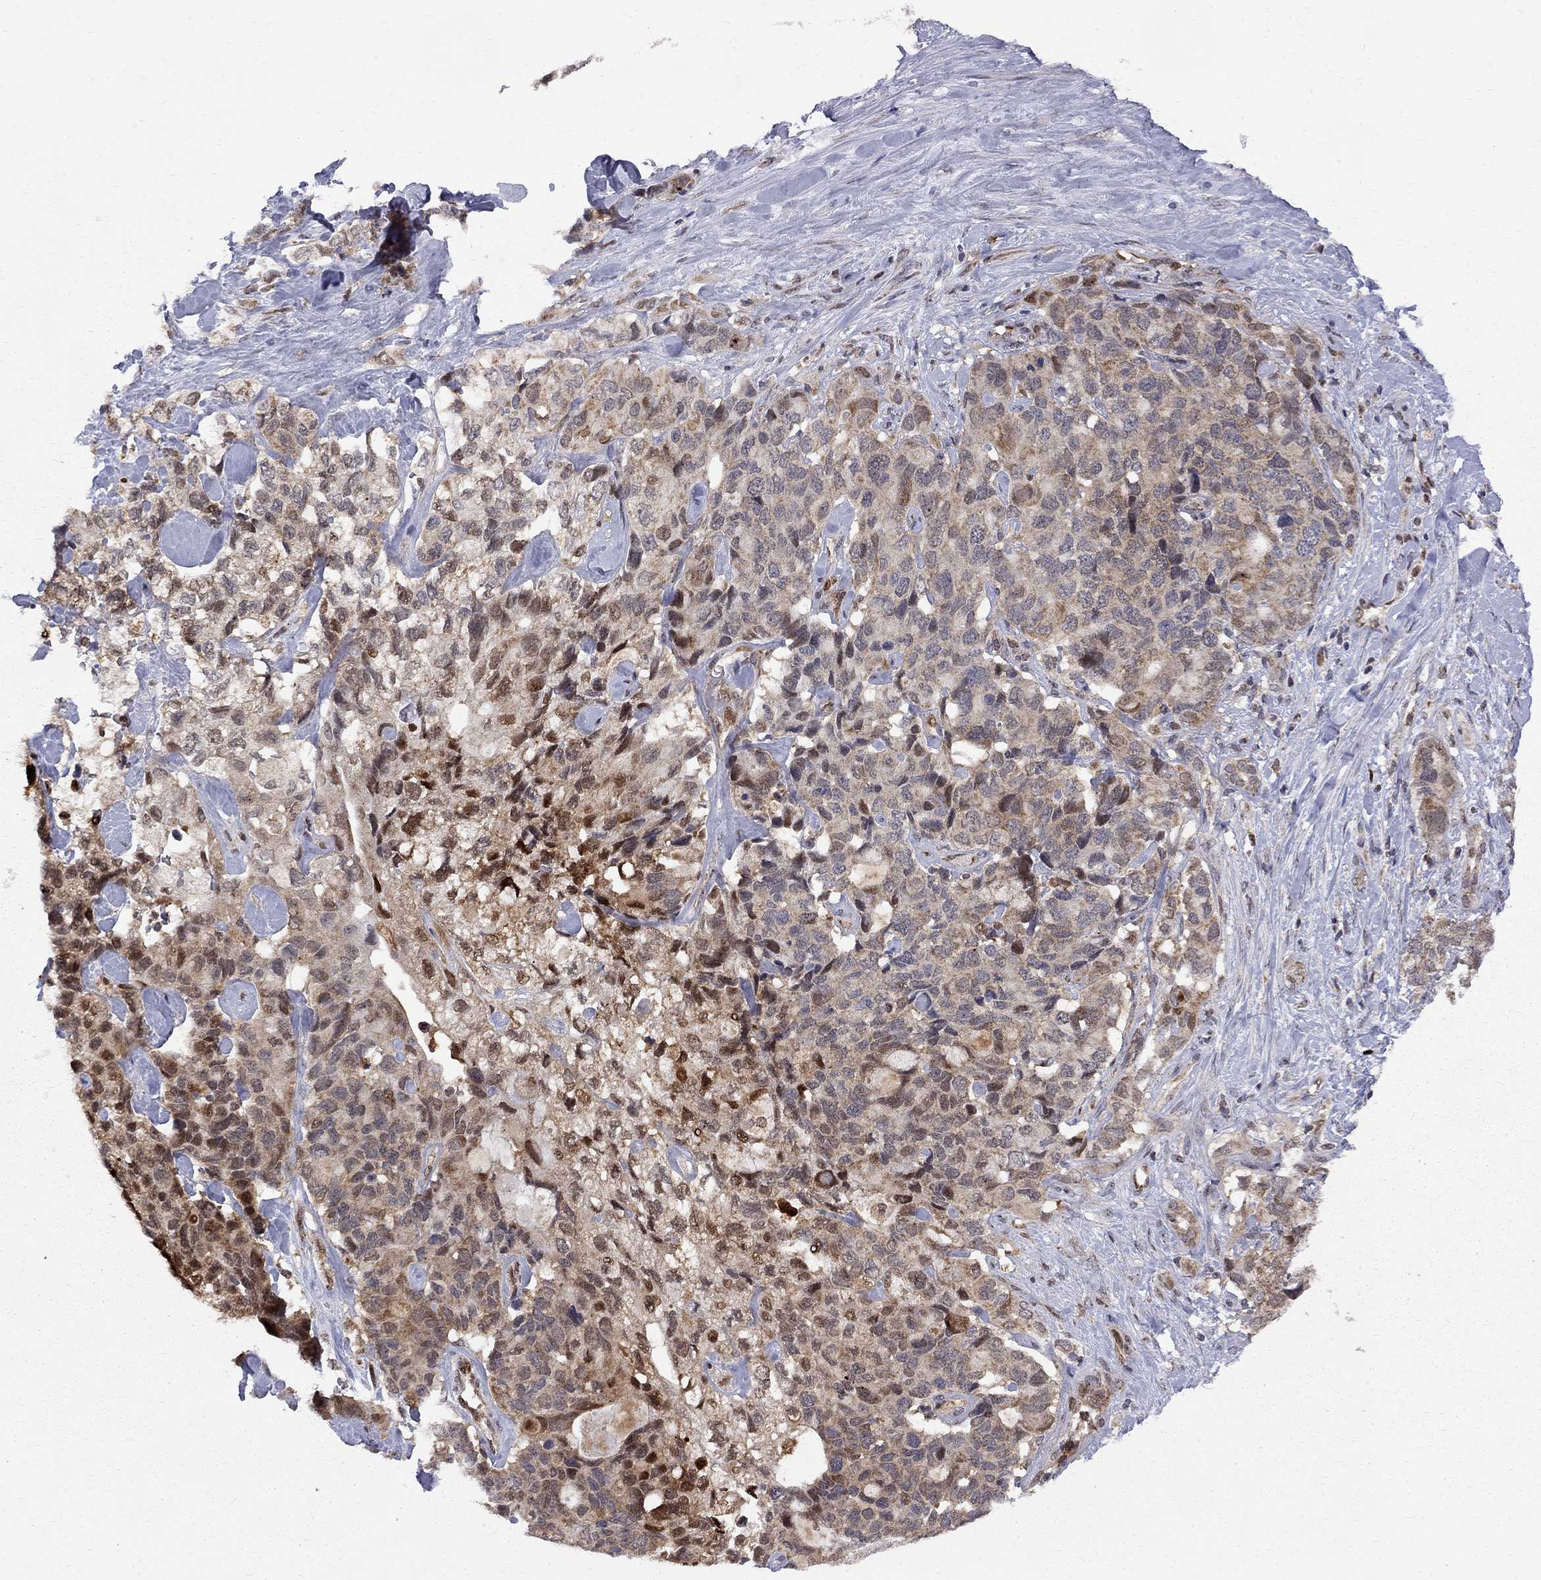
{"staining": {"intensity": "moderate", "quantity": "25%-75%", "location": "cytoplasmic/membranous,nuclear"}, "tissue": "pancreatic cancer", "cell_type": "Tumor cells", "image_type": "cancer", "snomed": [{"axis": "morphology", "description": "Adenocarcinoma, NOS"}, {"axis": "topography", "description": "Pancreas"}], "caption": "Pancreatic cancer (adenocarcinoma) stained for a protein demonstrates moderate cytoplasmic/membranous and nuclear positivity in tumor cells.", "gene": "ELOB", "patient": {"sex": "female", "age": 56}}